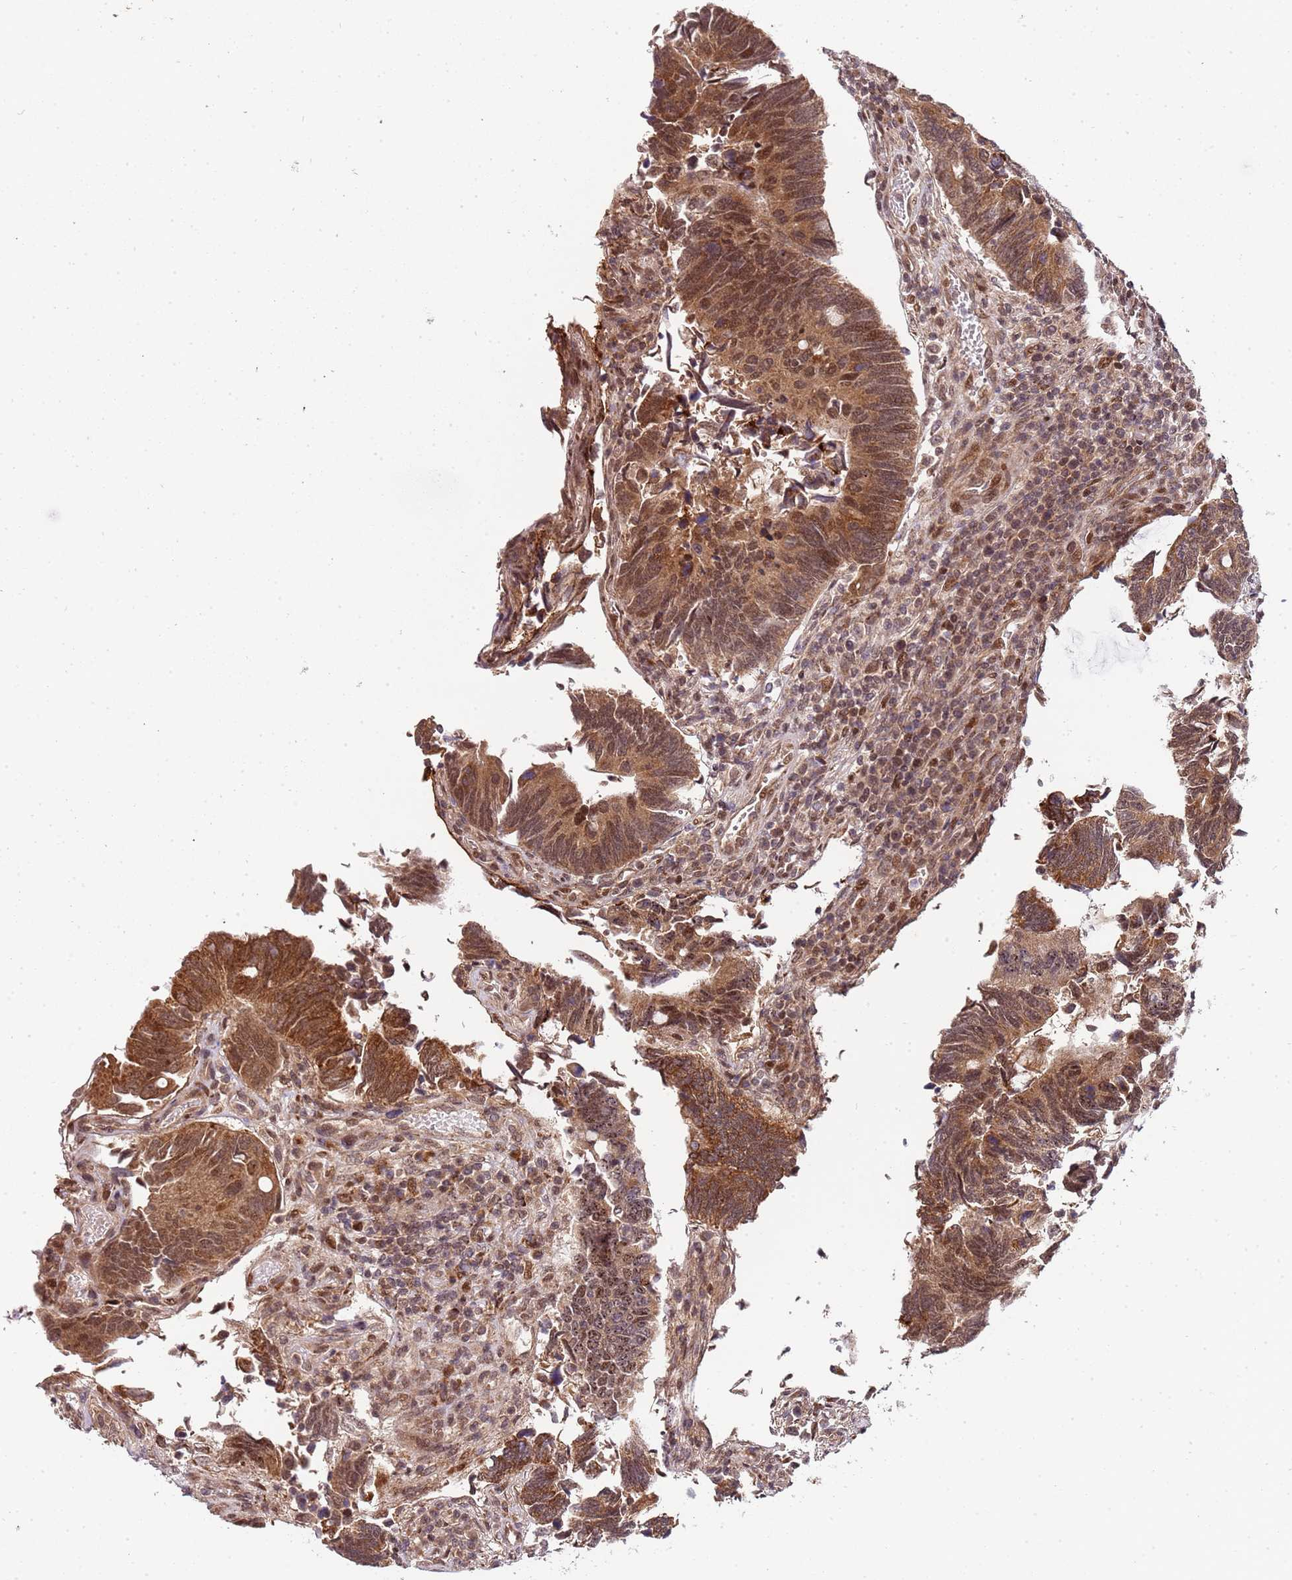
{"staining": {"intensity": "moderate", "quantity": ">75%", "location": "cytoplasmic/membranous,nuclear"}, "tissue": "colorectal cancer", "cell_type": "Tumor cells", "image_type": "cancer", "snomed": [{"axis": "morphology", "description": "Adenocarcinoma, NOS"}, {"axis": "topography", "description": "Colon"}], "caption": "Tumor cells show medium levels of moderate cytoplasmic/membranous and nuclear positivity in approximately >75% of cells in adenocarcinoma (colorectal).", "gene": "EDC3", "patient": {"sex": "male", "age": 87}}